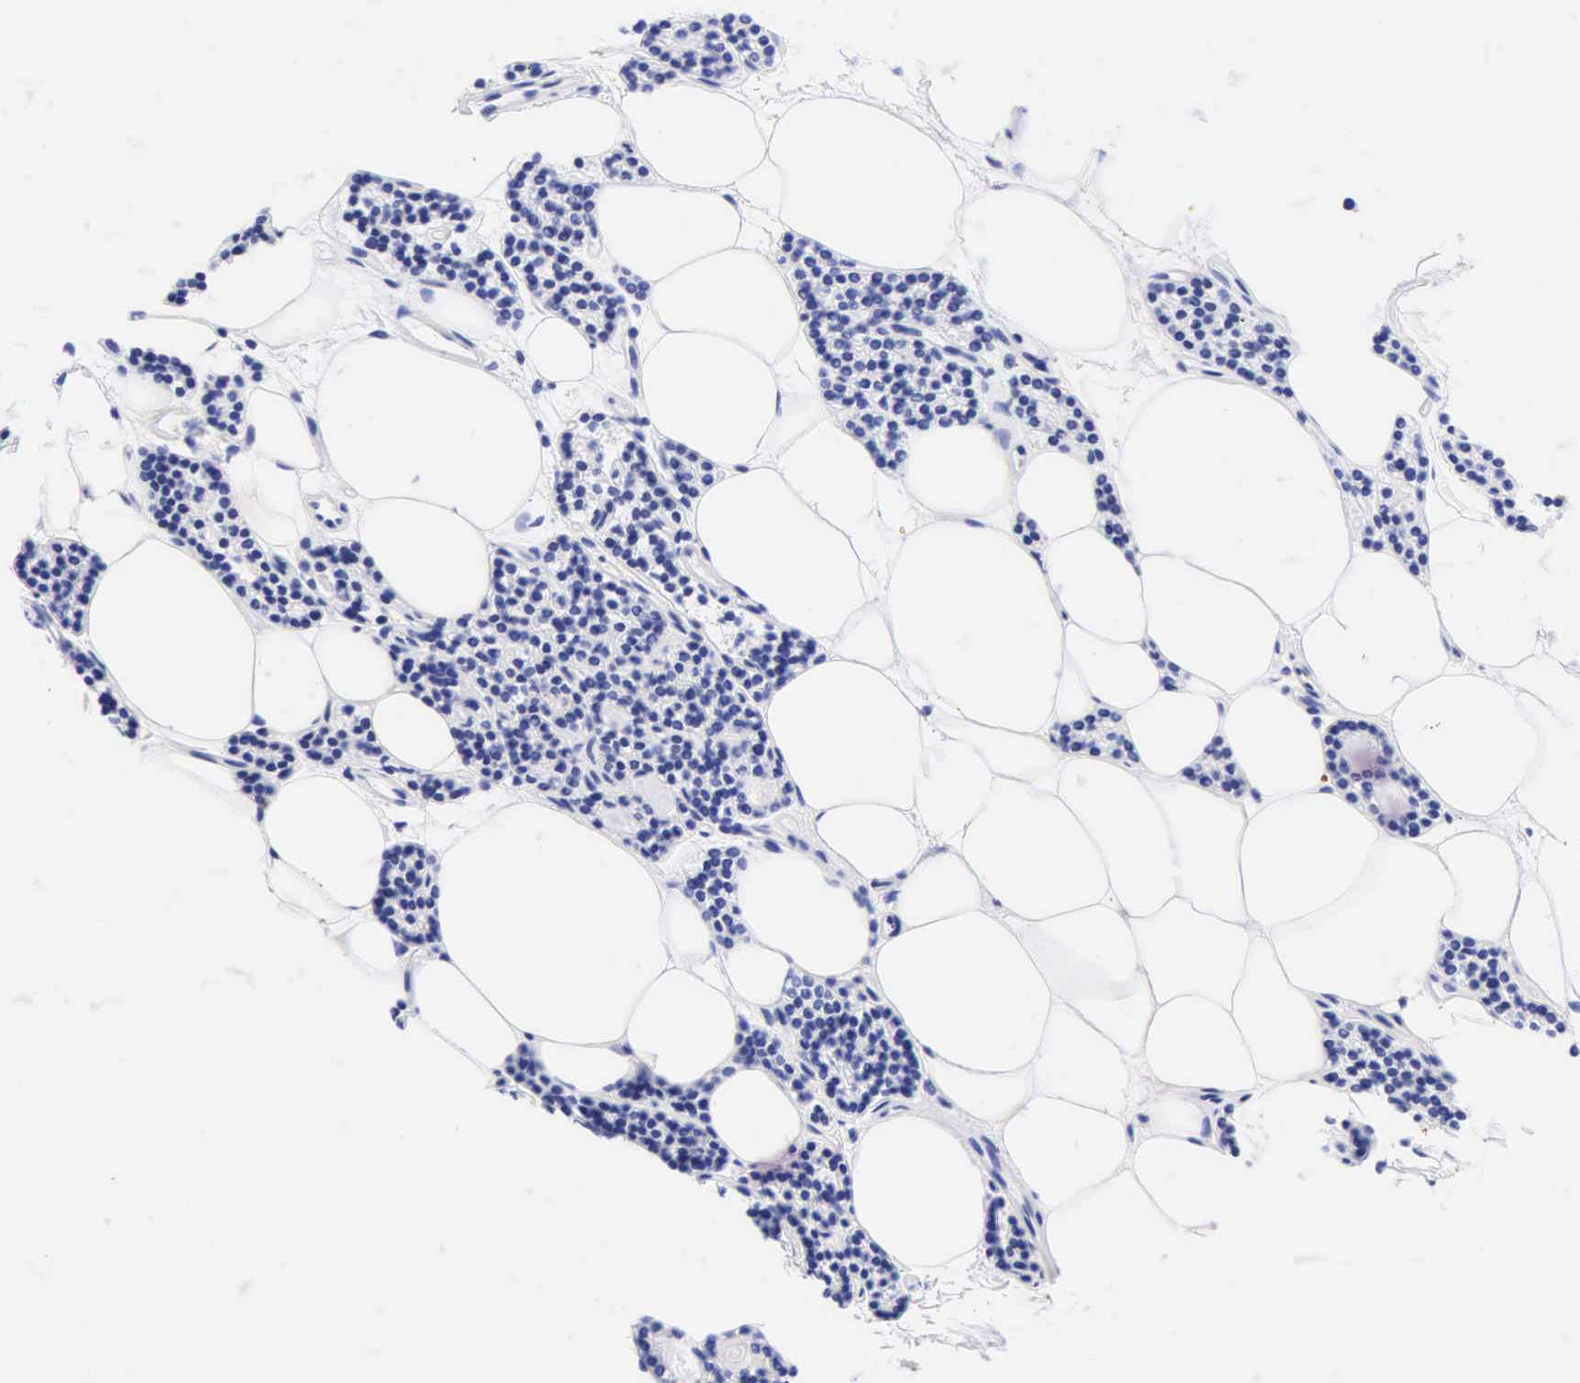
{"staining": {"intensity": "negative", "quantity": "none", "location": "none"}, "tissue": "parathyroid gland", "cell_type": "Glandular cells", "image_type": "normal", "snomed": [{"axis": "morphology", "description": "Normal tissue, NOS"}, {"axis": "topography", "description": "Parathyroid gland"}], "caption": "A high-resolution micrograph shows immunohistochemistry (IHC) staining of unremarkable parathyroid gland, which reveals no significant positivity in glandular cells.", "gene": "DES", "patient": {"sex": "male", "age": 54}}